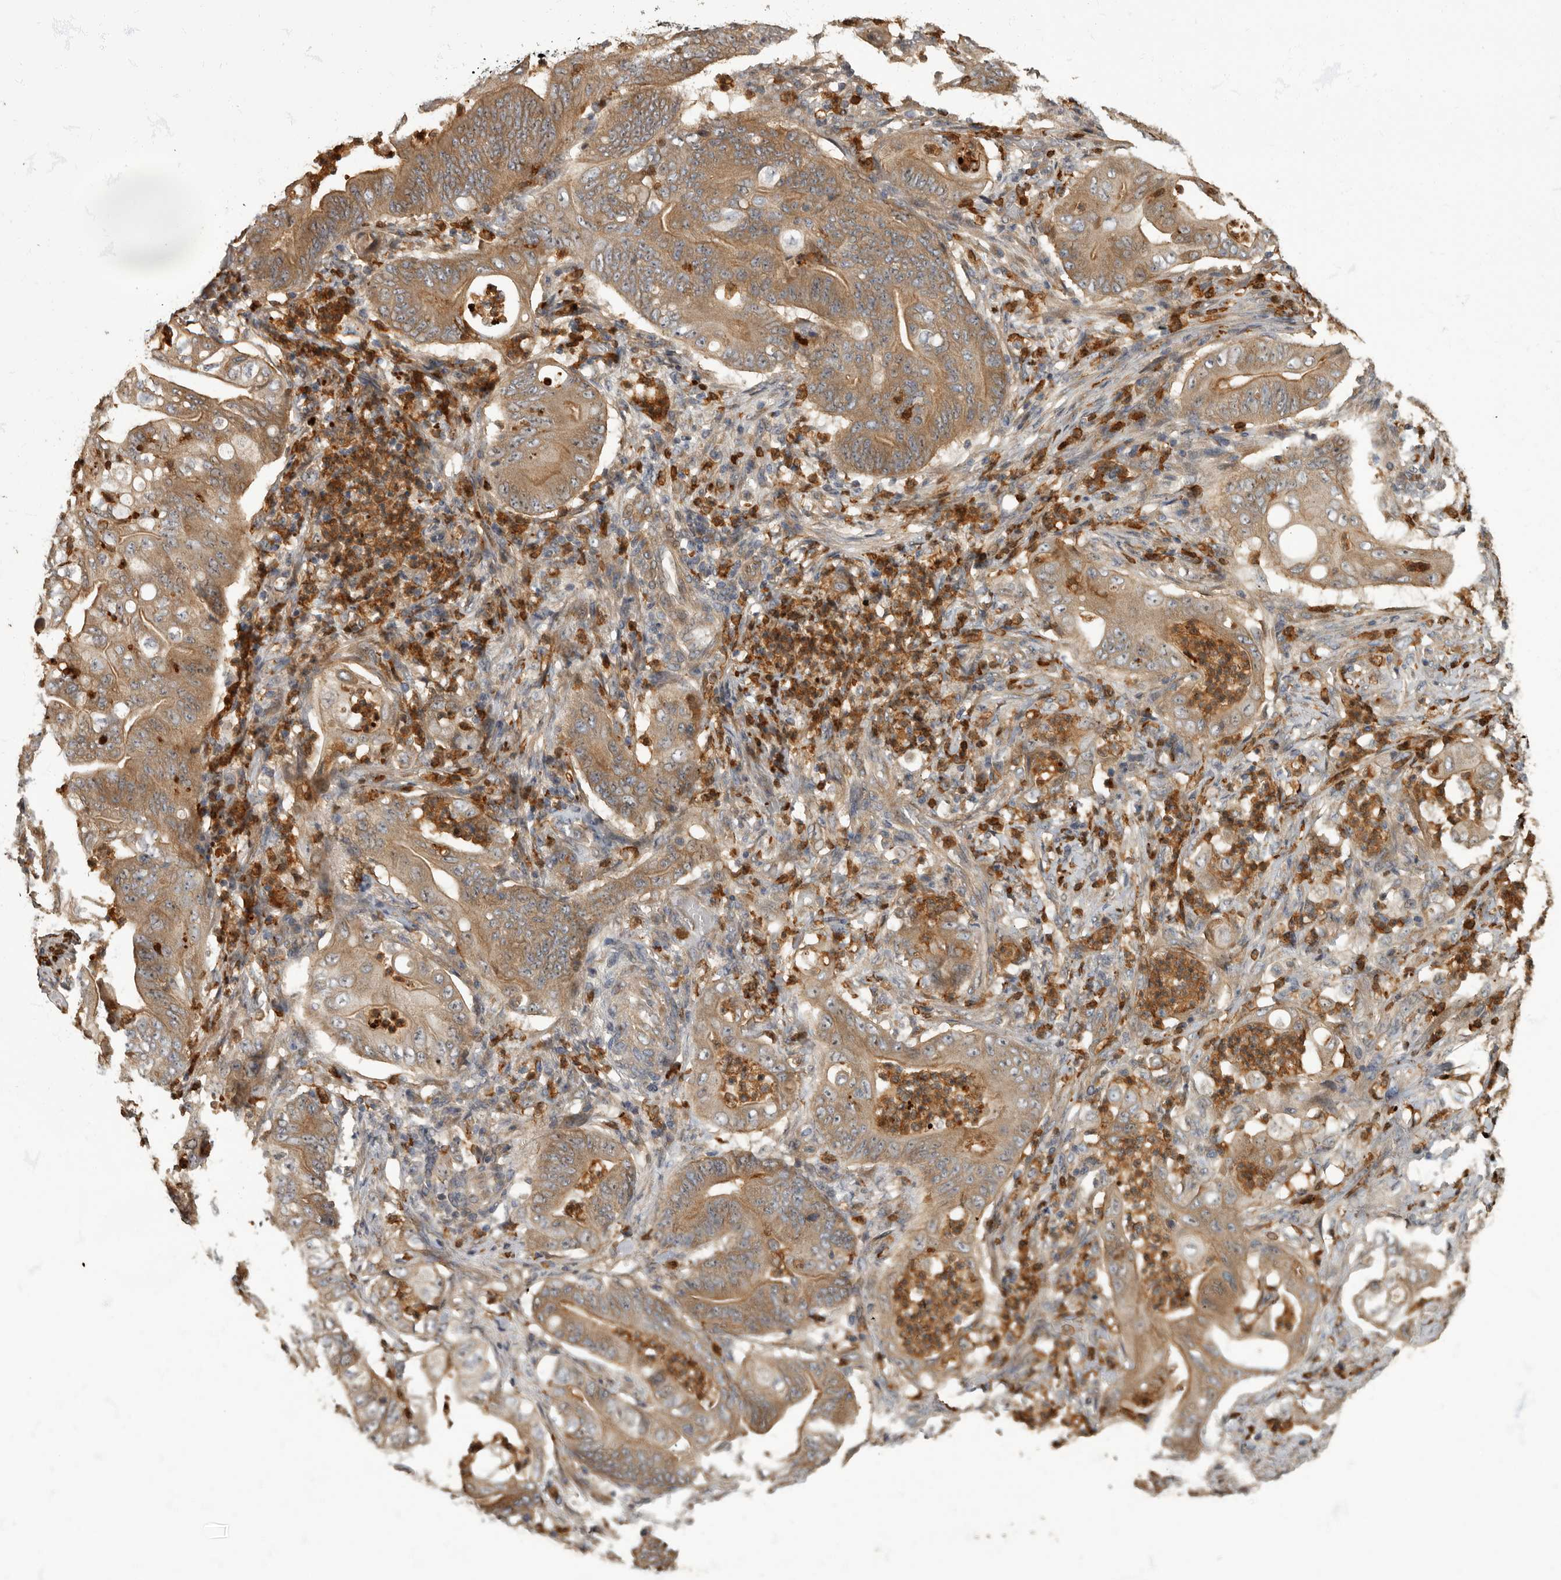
{"staining": {"intensity": "moderate", "quantity": ">75%", "location": "cytoplasmic/membranous"}, "tissue": "stomach cancer", "cell_type": "Tumor cells", "image_type": "cancer", "snomed": [{"axis": "morphology", "description": "Adenocarcinoma, NOS"}, {"axis": "topography", "description": "Stomach"}], "caption": "Stomach adenocarcinoma stained for a protein reveals moderate cytoplasmic/membranous positivity in tumor cells.", "gene": "DAAM1", "patient": {"sex": "female", "age": 73}}